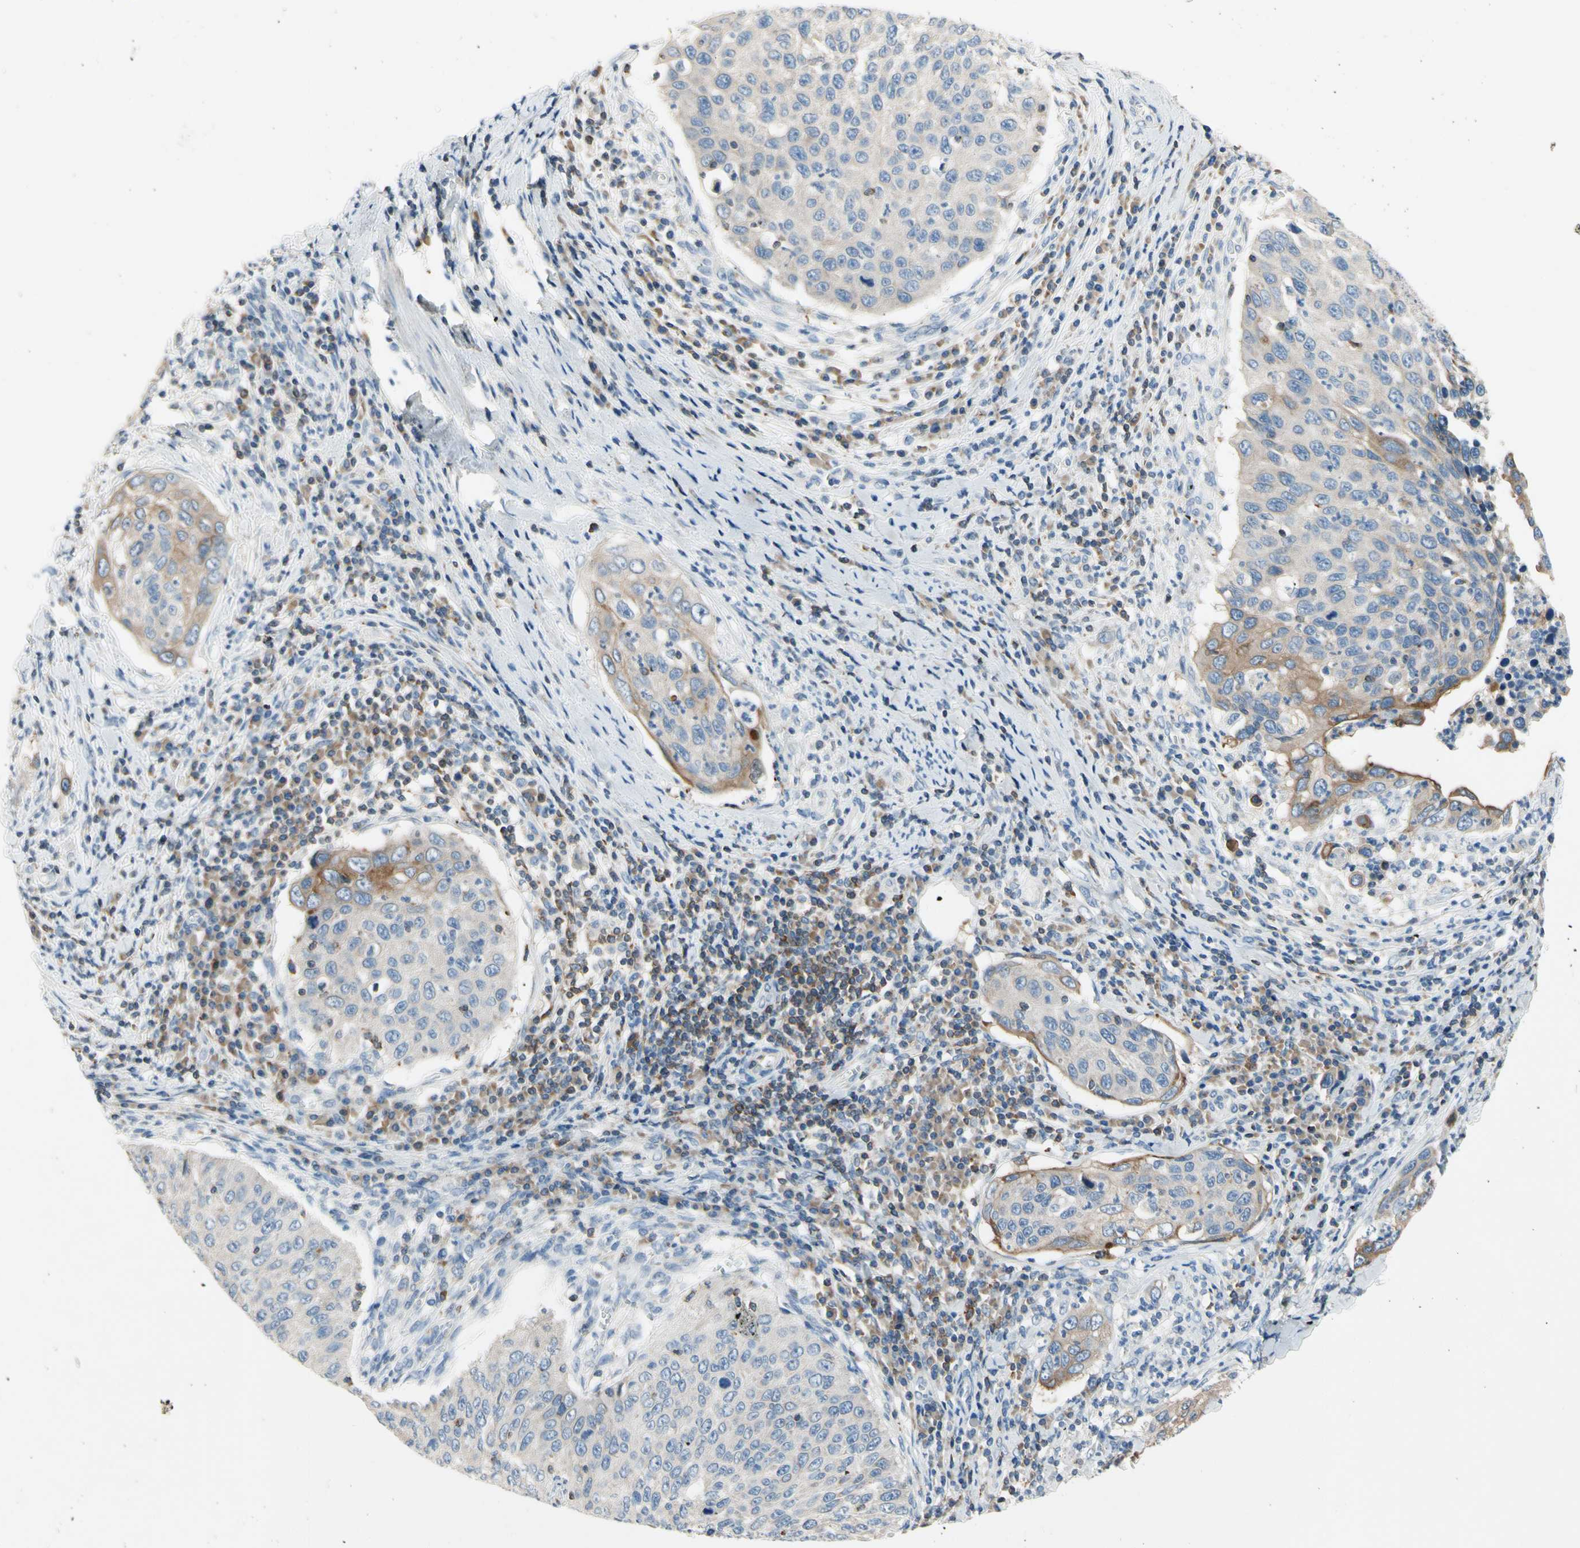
{"staining": {"intensity": "weak", "quantity": ">75%", "location": "cytoplasmic/membranous"}, "tissue": "cervical cancer", "cell_type": "Tumor cells", "image_type": "cancer", "snomed": [{"axis": "morphology", "description": "Squamous cell carcinoma, NOS"}, {"axis": "topography", "description": "Cervix"}], "caption": "IHC (DAB) staining of squamous cell carcinoma (cervical) demonstrates weak cytoplasmic/membranous protein expression in approximately >75% of tumor cells. The protein is shown in brown color, while the nuclei are stained blue.", "gene": "MUC1", "patient": {"sex": "female", "age": 53}}